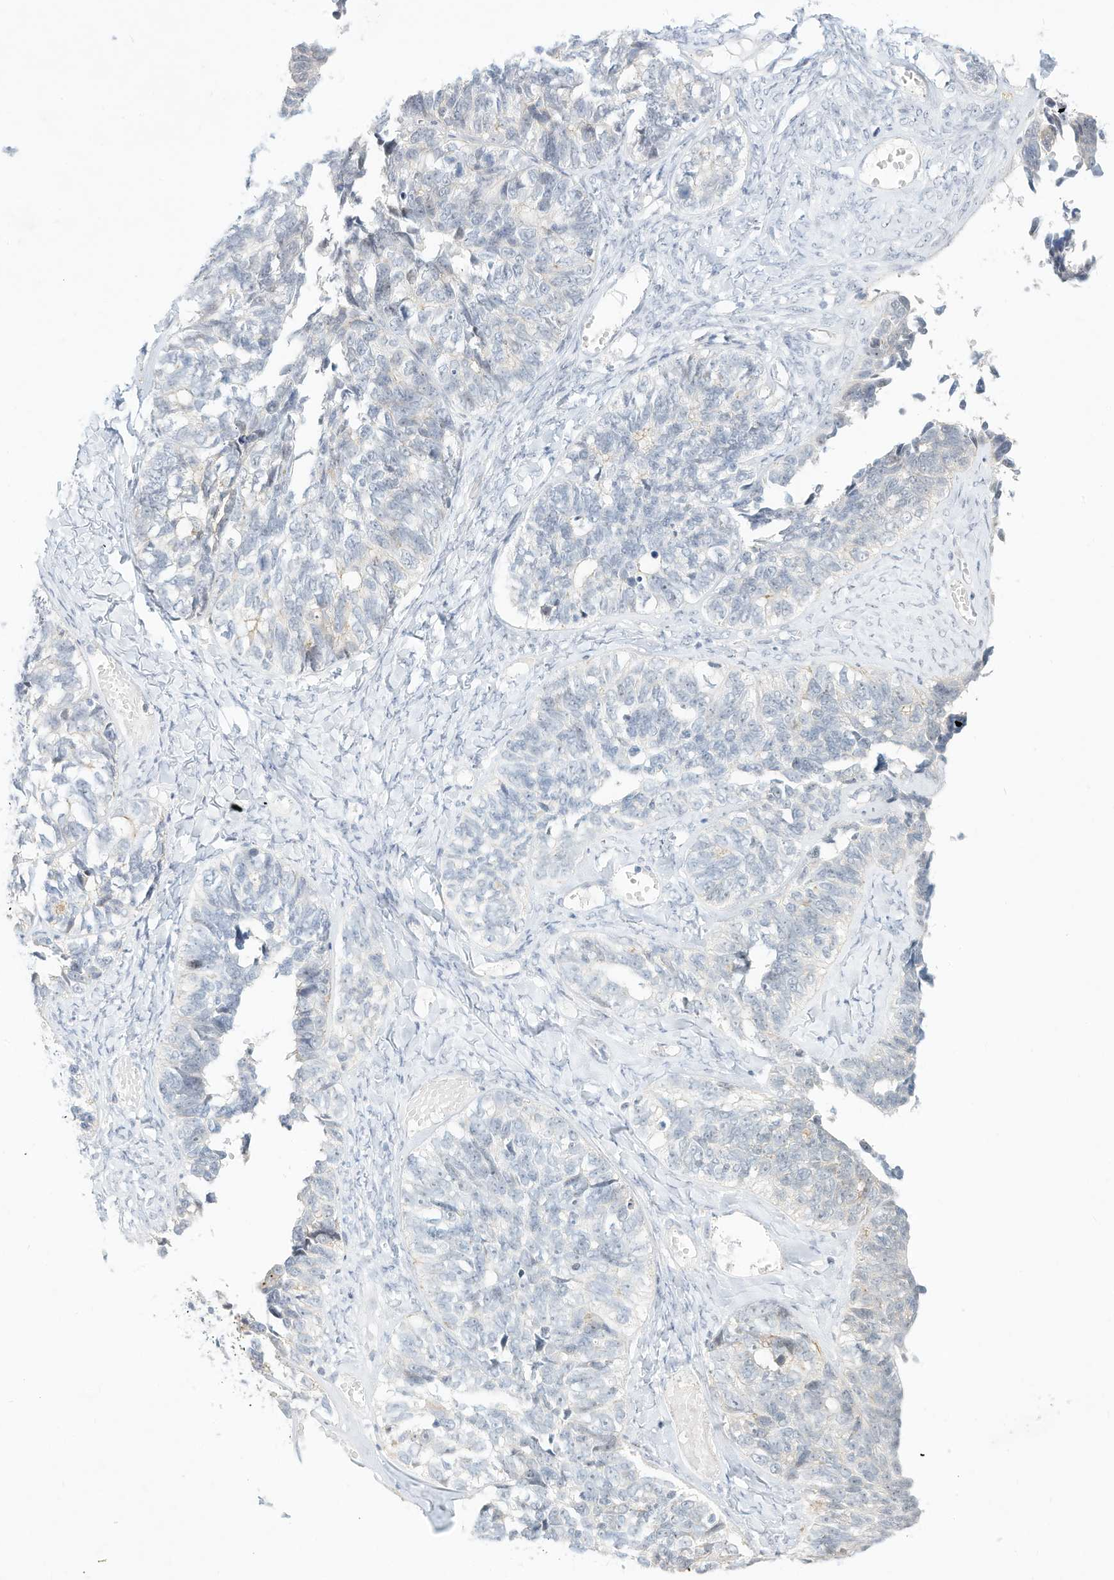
{"staining": {"intensity": "negative", "quantity": "none", "location": "none"}, "tissue": "ovarian cancer", "cell_type": "Tumor cells", "image_type": "cancer", "snomed": [{"axis": "morphology", "description": "Cystadenocarcinoma, serous, NOS"}, {"axis": "topography", "description": "Ovary"}], "caption": "IHC of human ovarian cancer (serous cystadenocarcinoma) displays no positivity in tumor cells.", "gene": "PAK6", "patient": {"sex": "female", "age": 79}}